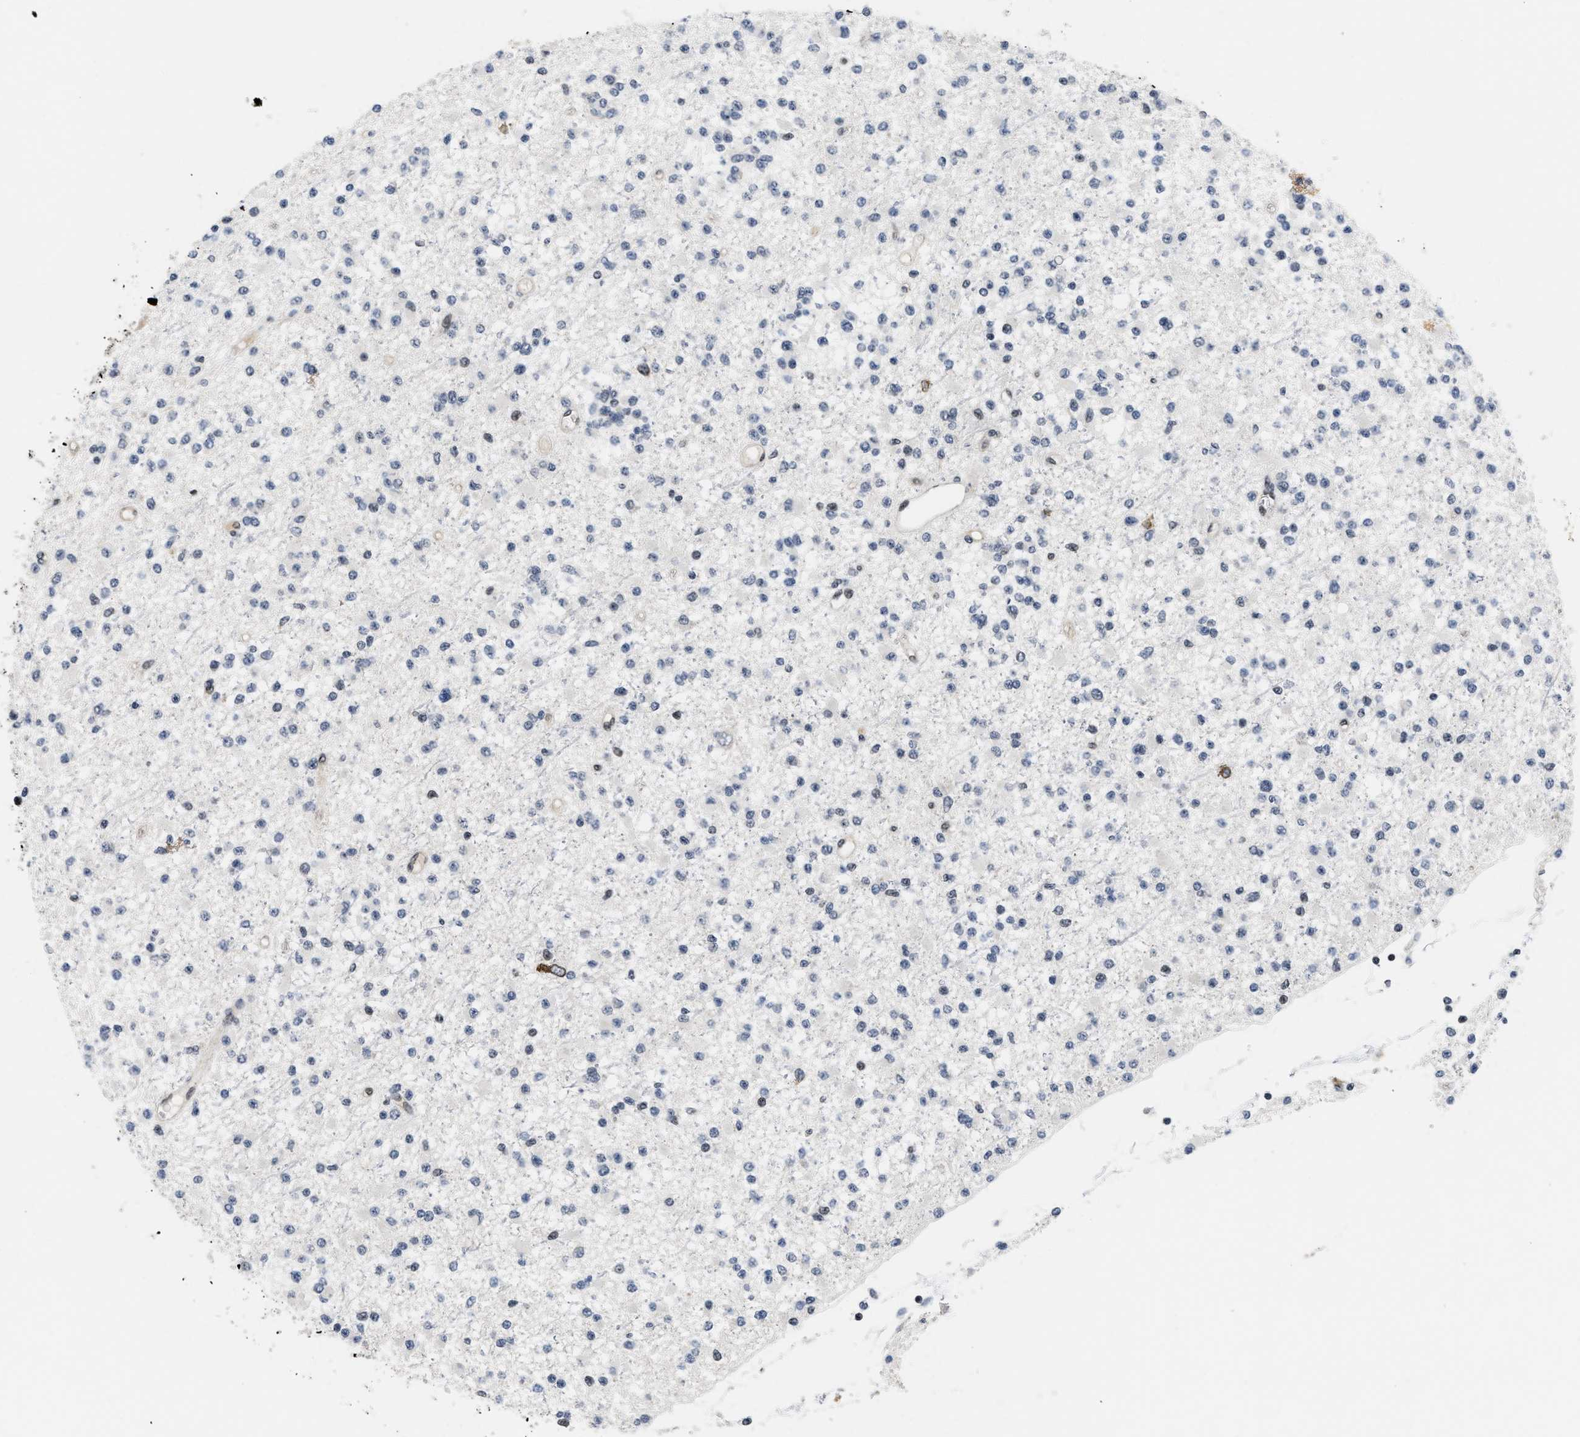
{"staining": {"intensity": "moderate", "quantity": "<25%", "location": "cytoplasmic/membranous,nuclear"}, "tissue": "glioma", "cell_type": "Tumor cells", "image_type": "cancer", "snomed": [{"axis": "morphology", "description": "Glioma, malignant, Low grade"}, {"axis": "topography", "description": "Brain"}], "caption": "Protein staining demonstrates moderate cytoplasmic/membranous and nuclear expression in about <25% of tumor cells in malignant glioma (low-grade).", "gene": "HIF1A", "patient": {"sex": "female", "age": 22}}